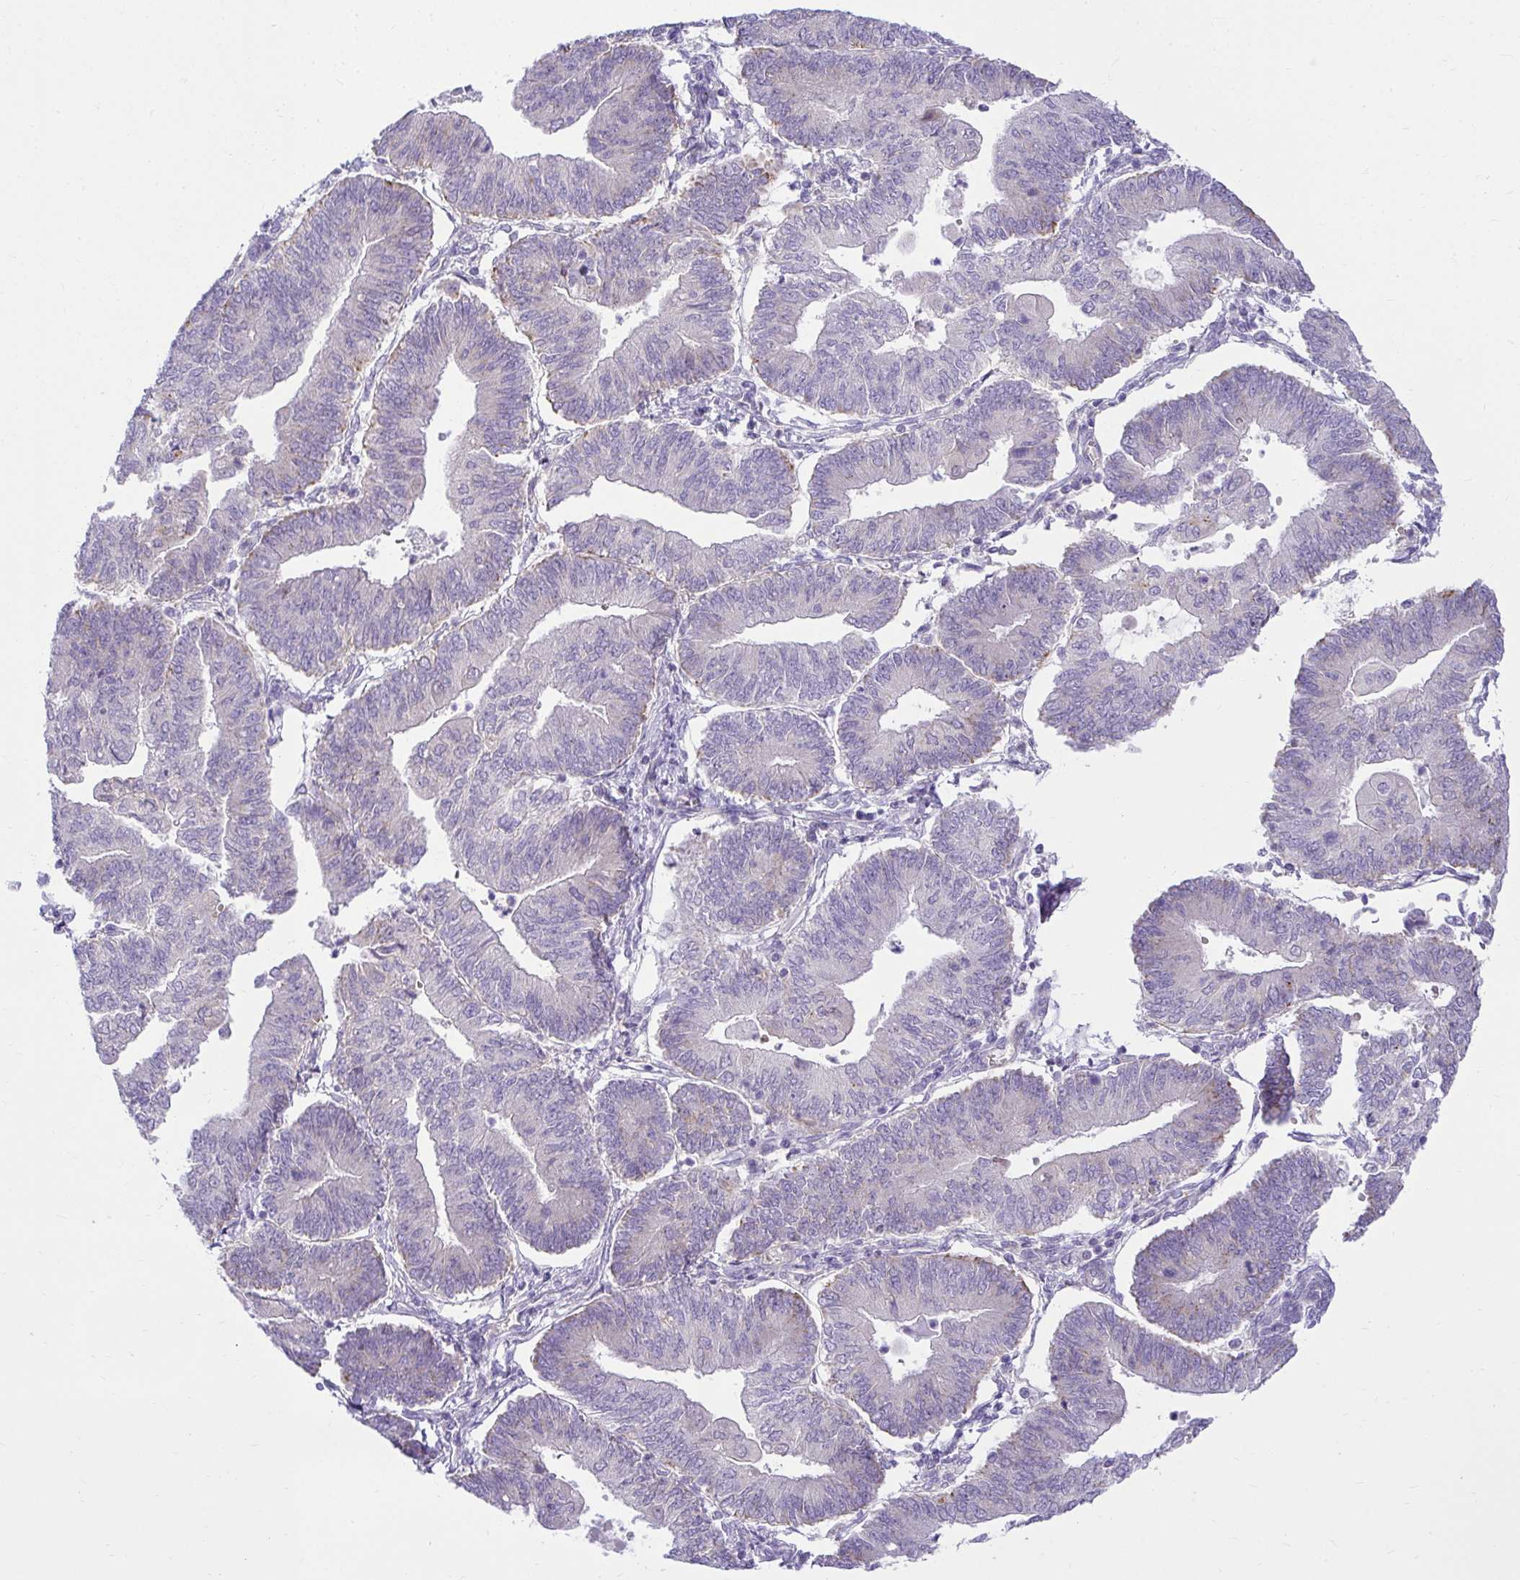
{"staining": {"intensity": "negative", "quantity": "none", "location": "none"}, "tissue": "endometrial cancer", "cell_type": "Tumor cells", "image_type": "cancer", "snomed": [{"axis": "morphology", "description": "Adenocarcinoma, NOS"}, {"axis": "topography", "description": "Endometrium"}], "caption": "Tumor cells show no significant protein staining in endometrial adenocarcinoma.", "gene": "PKN3", "patient": {"sex": "female", "age": 65}}